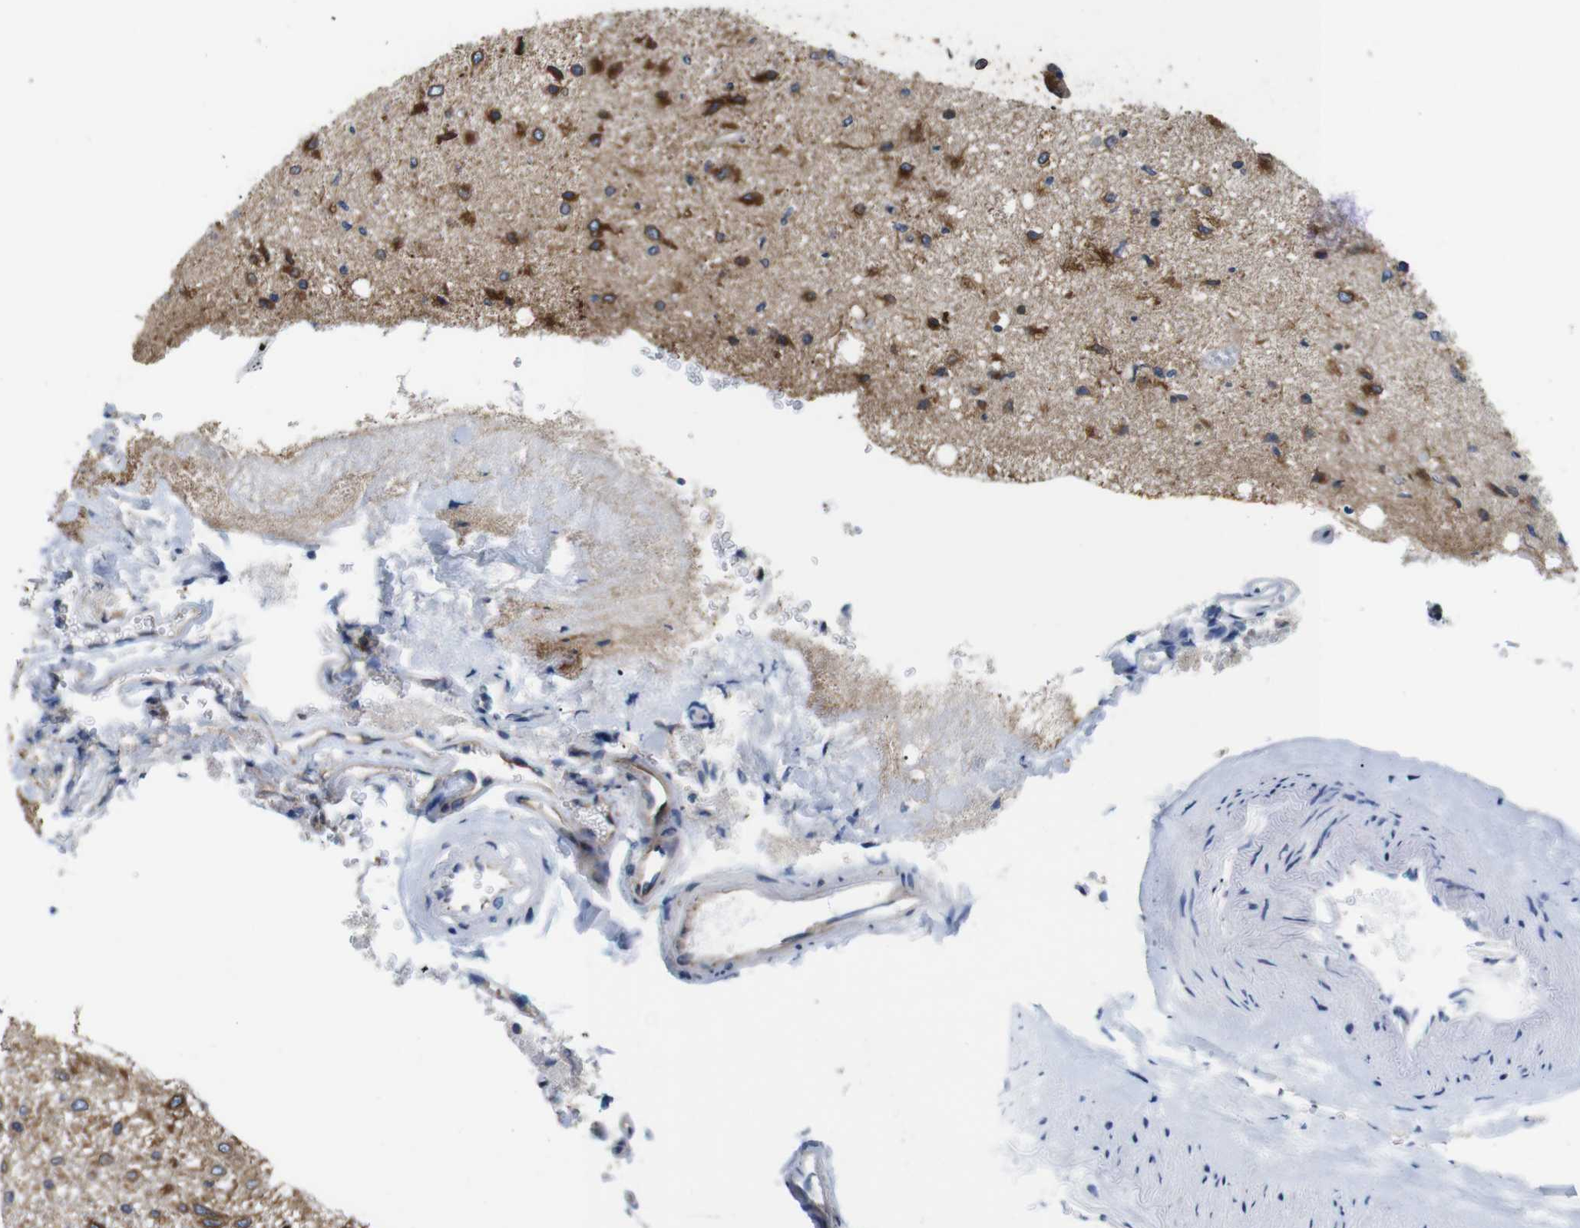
{"staining": {"intensity": "strong", "quantity": ">75%", "location": "cytoplasmic/membranous"}, "tissue": "glioma", "cell_type": "Tumor cells", "image_type": "cancer", "snomed": [{"axis": "morphology", "description": "Glioma, malignant, Low grade"}, {"axis": "topography", "description": "Brain"}], "caption": "Strong cytoplasmic/membranous expression for a protein is seen in about >75% of tumor cells of malignant glioma (low-grade) using immunohistochemistry (IHC).", "gene": "HACD3", "patient": {"sex": "male", "age": 77}}